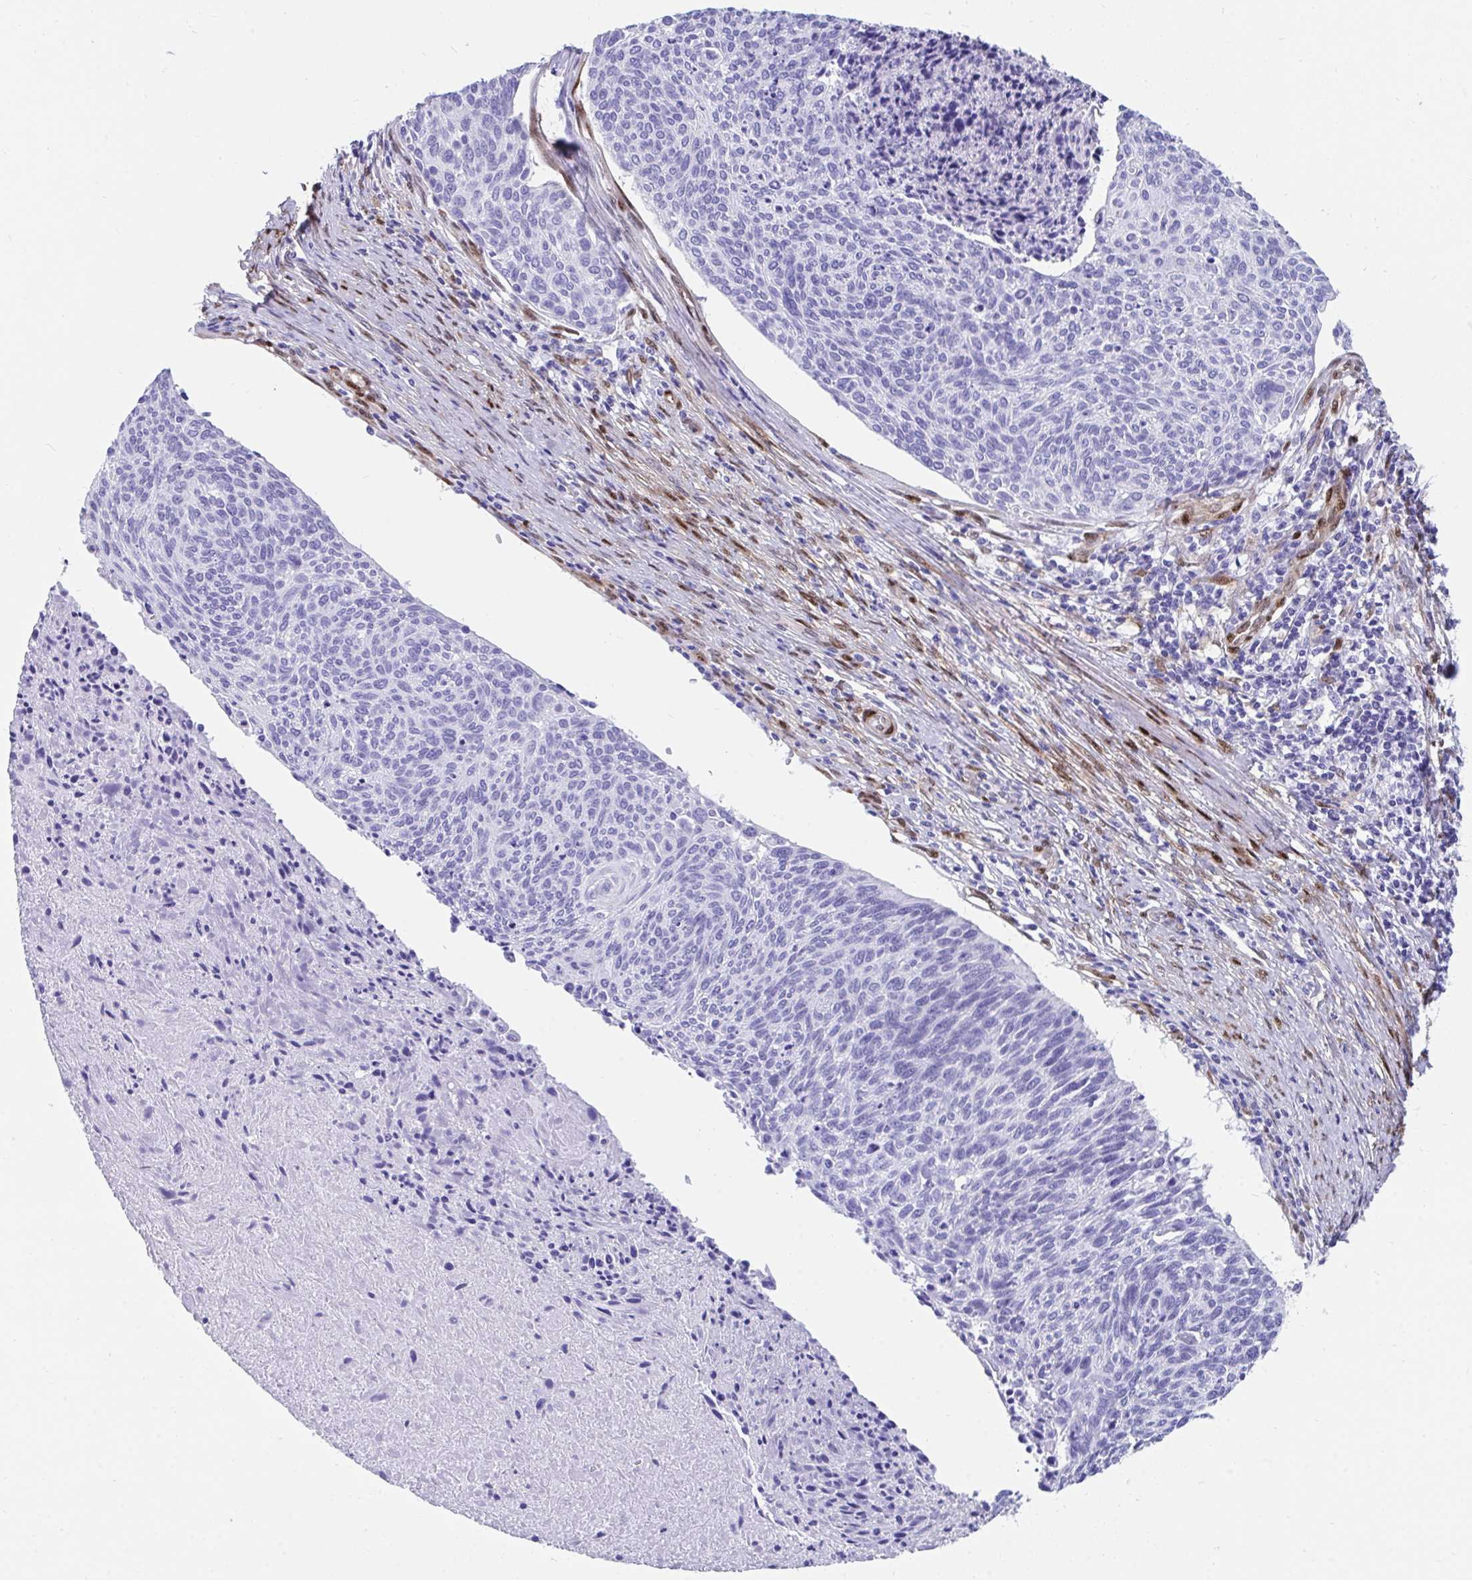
{"staining": {"intensity": "negative", "quantity": "none", "location": "none"}, "tissue": "cervical cancer", "cell_type": "Tumor cells", "image_type": "cancer", "snomed": [{"axis": "morphology", "description": "Squamous cell carcinoma, NOS"}, {"axis": "topography", "description": "Cervix"}], "caption": "Image shows no significant protein staining in tumor cells of squamous cell carcinoma (cervical).", "gene": "RBPMS", "patient": {"sex": "female", "age": 49}}